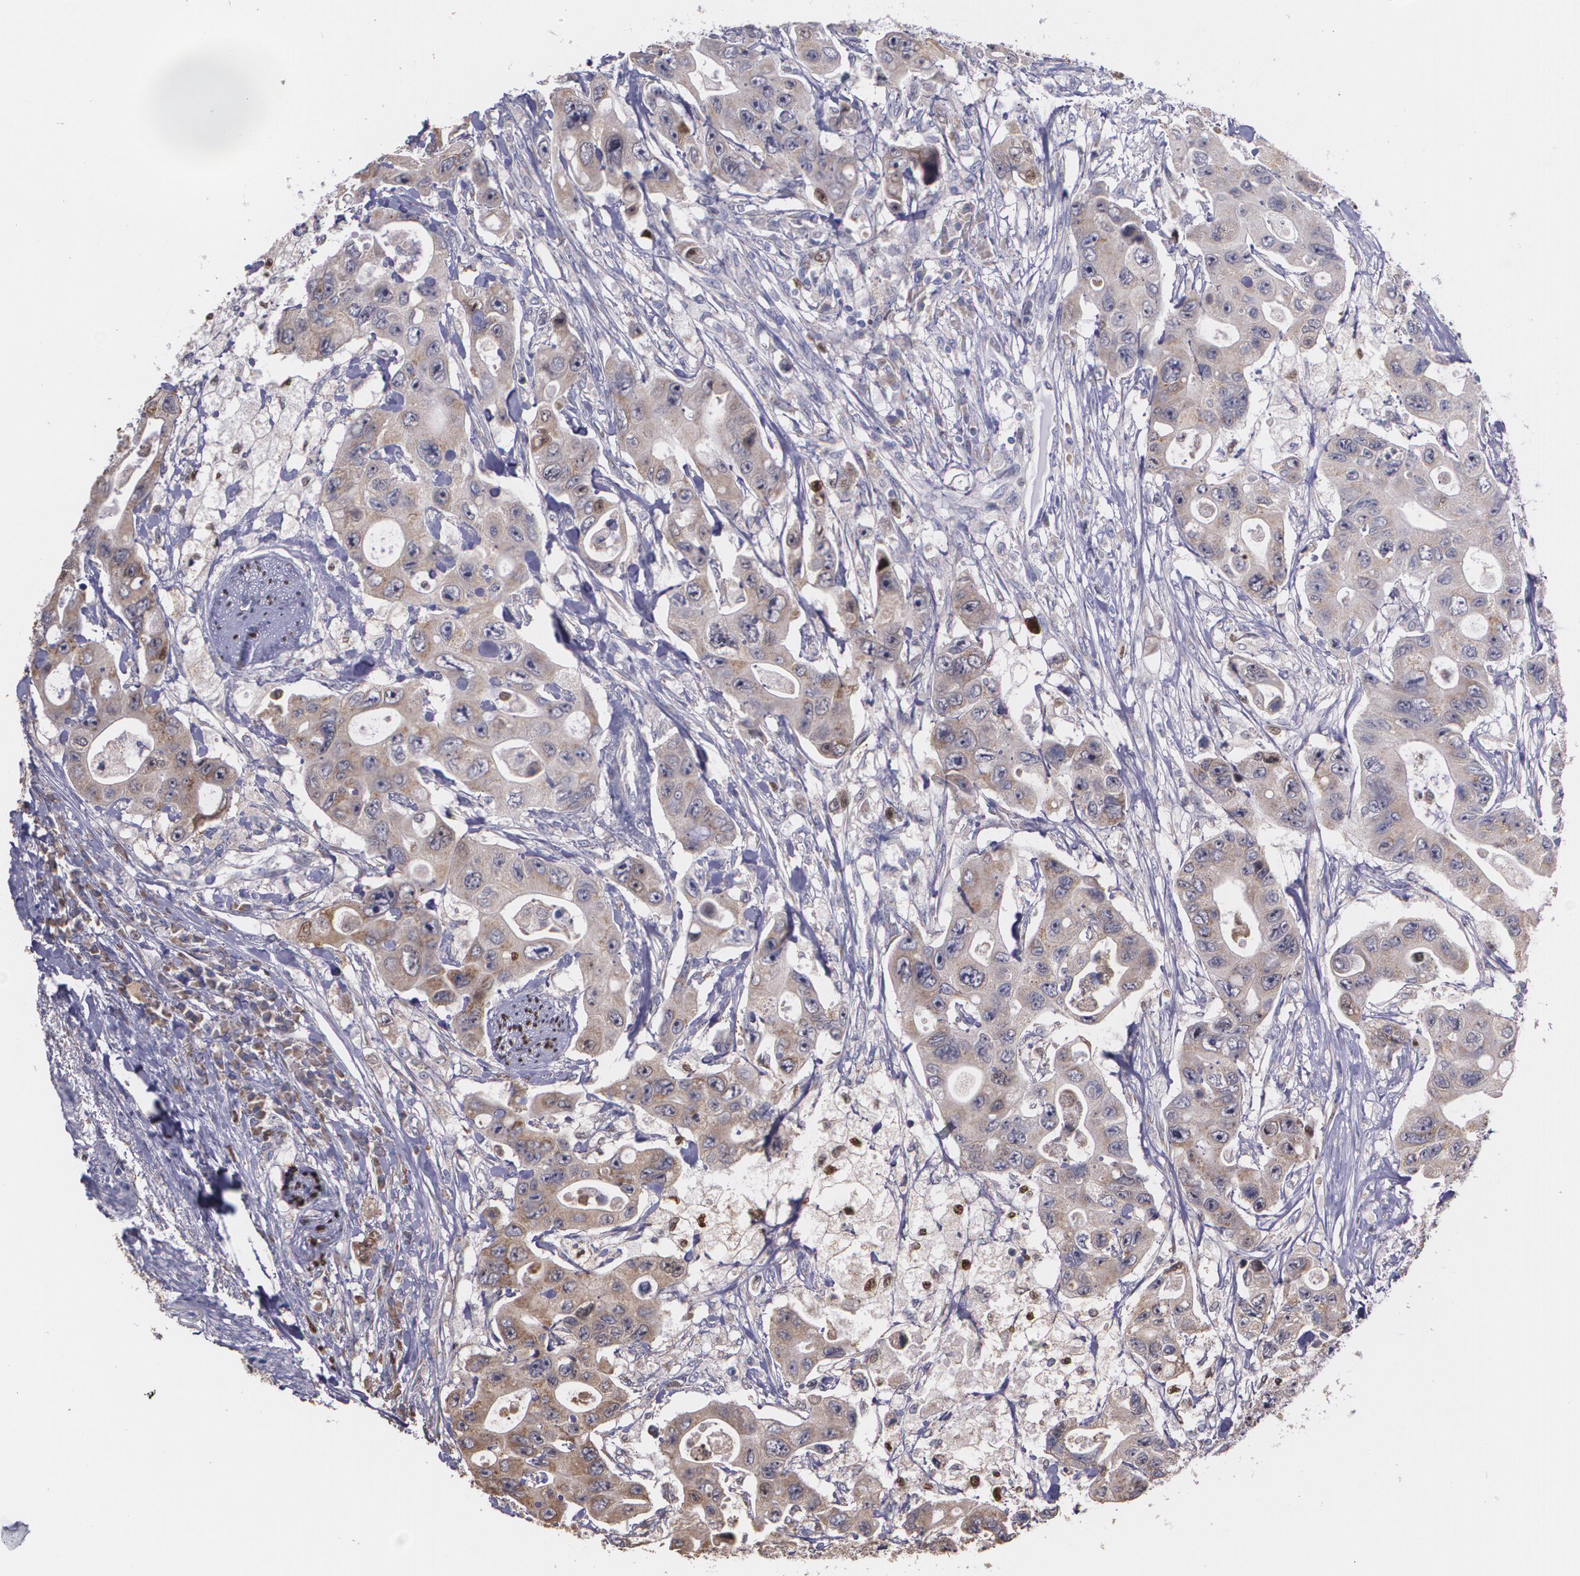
{"staining": {"intensity": "moderate", "quantity": ">75%", "location": "cytoplasmic/membranous"}, "tissue": "colorectal cancer", "cell_type": "Tumor cells", "image_type": "cancer", "snomed": [{"axis": "morphology", "description": "Adenocarcinoma, NOS"}, {"axis": "topography", "description": "Colon"}], "caption": "Colorectal cancer (adenocarcinoma) was stained to show a protein in brown. There is medium levels of moderate cytoplasmic/membranous staining in approximately >75% of tumor cells. (DAB (3,3'-diaminobenzidine) IHC with brightfield microscopy, high magnification).", "gene": "ATF3", "patient": {"sex": "female", "age": 46}}